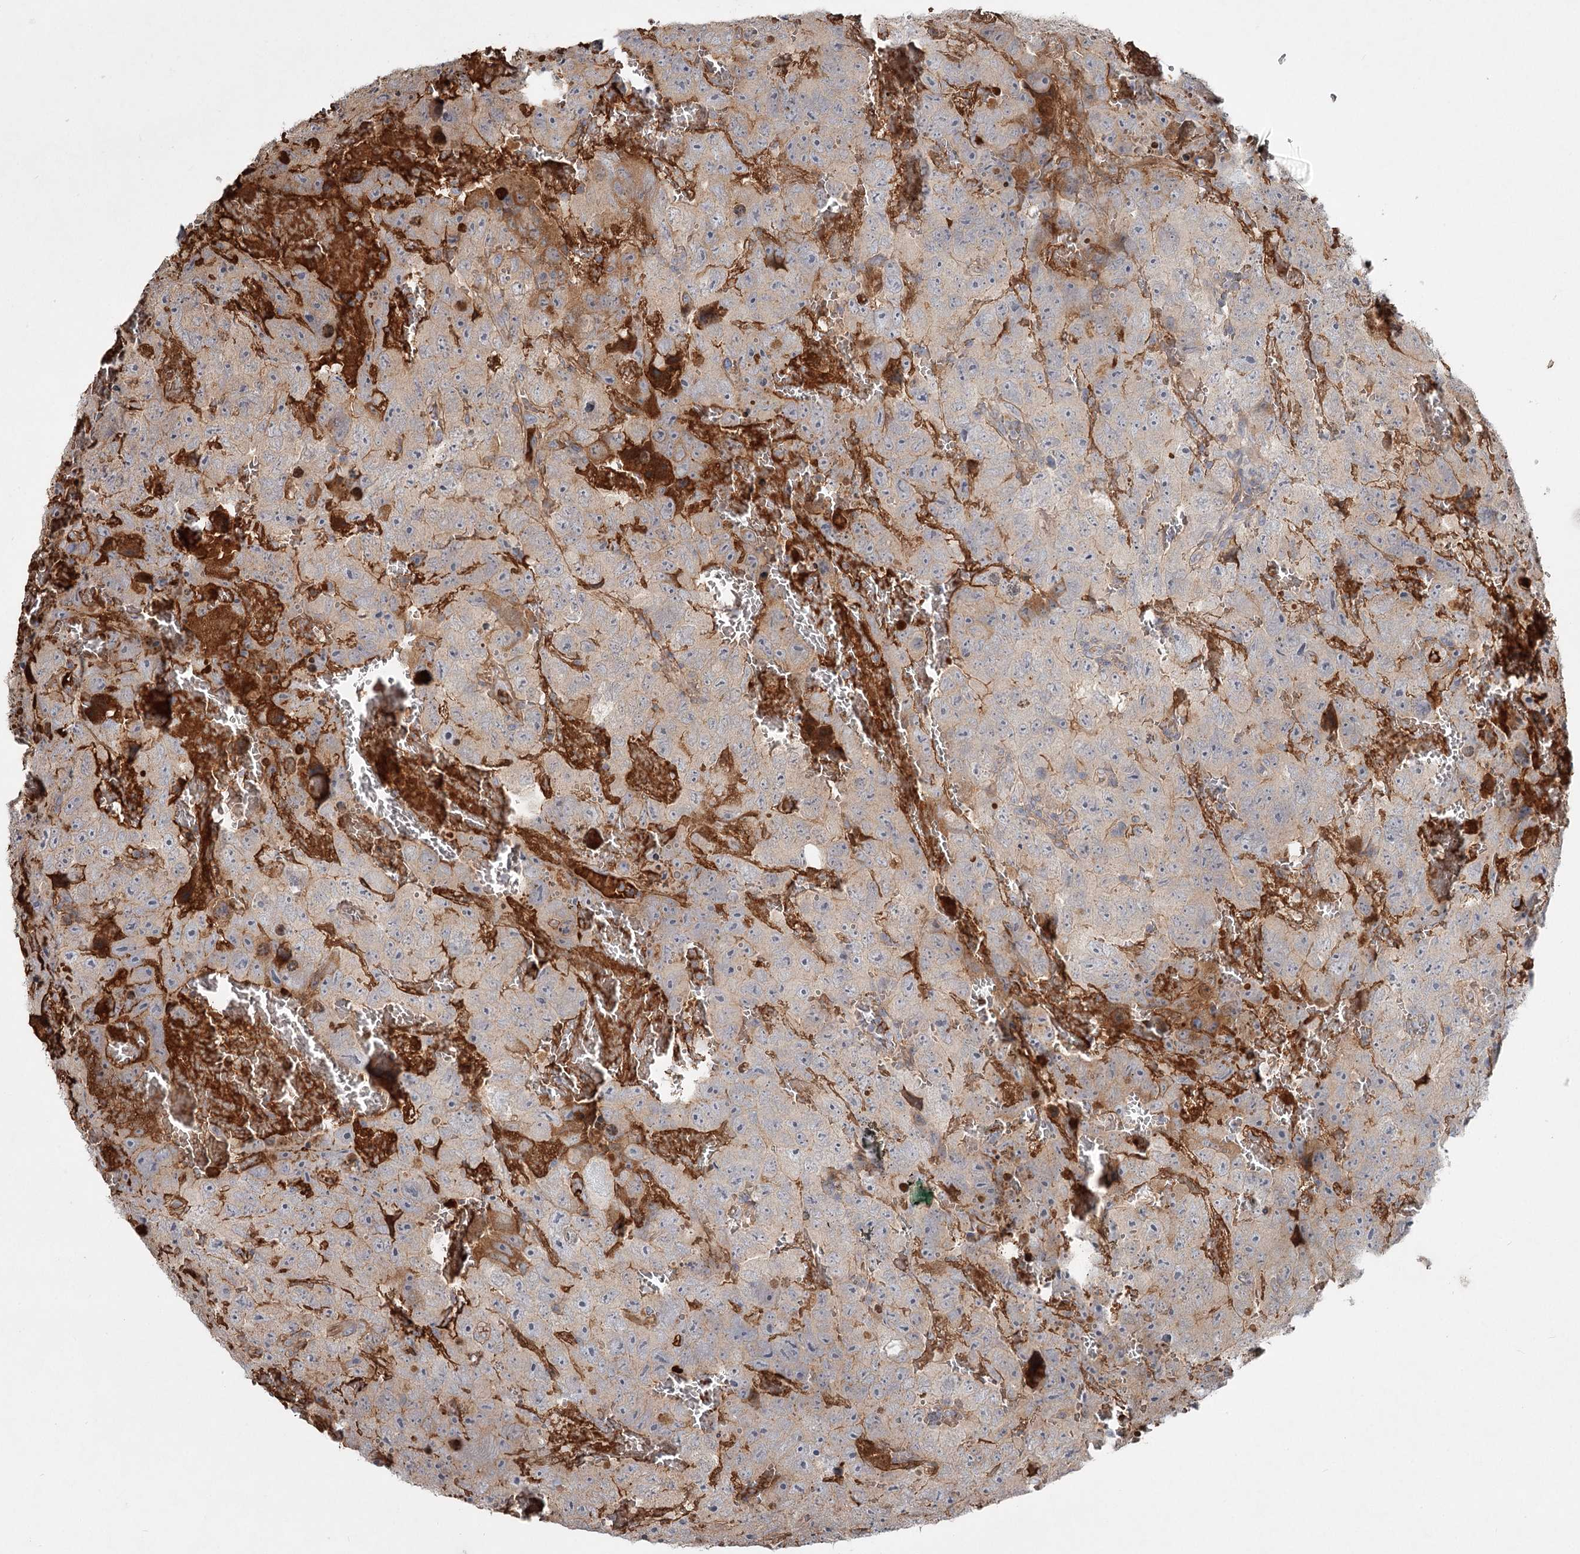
{"staining": {"intensity": "moderate", "quantity": "<25%", "location": "cytoplasmic/membranous"}, "tissue": "testis cancer", "cell_type": "Tumor cells", "image_type": "cancer", "snomed": [{"axis": "morphology", "description": "Carcinoma, Embryonal, NOS"}, {"axis": "topography", "description": "Testis"}], "caption": "Tumor cells reveal moderate cytoplasmic/membranous expression in about <25% of cells in testis cancer.", "gene": "DHRS9", "patient": {"sex": "male", "age": 45}}